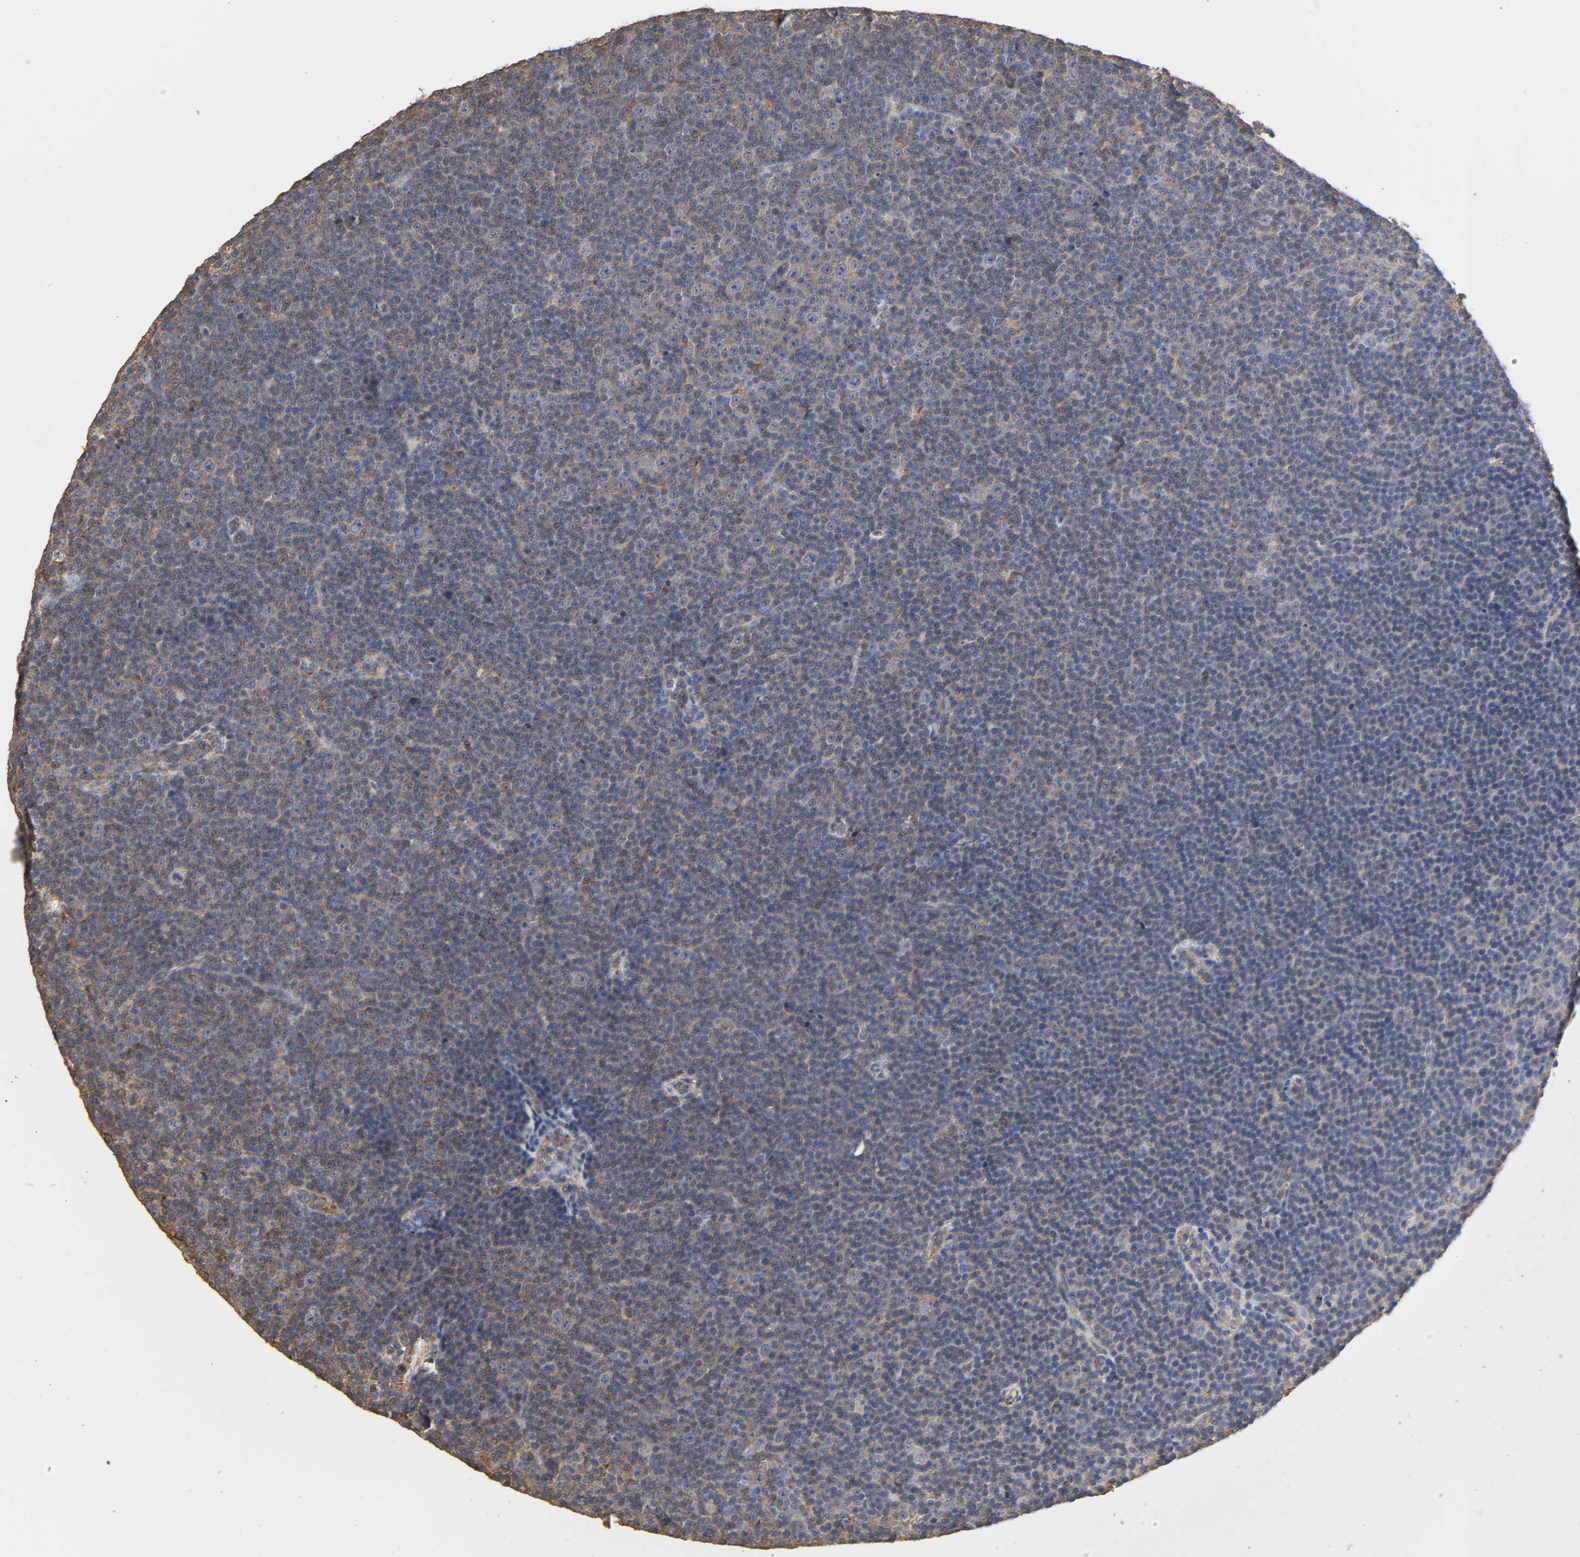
{"staining": {"intensity": "weak", "quantity": "25%-75%", "location": "cytoplasmic/membranous"}, "tissue": "lymphoma", "cell_type": "Tumor cells", "image_type": "cancer", "snomed": [{"axis": "morphology", "description": "Malignant lymphoma, non-Hodgkin's type, Low grade"}, {"axis": "topography", "description": "Lymph node"}], "caption": "Tumor cells exhibit low levels of weak cytoplasmic/membranous expression in approximately 25%-75% of cells in low-grade malignant lymphoma, non-Hodgkin's type.", "gene": "ANXA2", "patient": {"sex": "female", "age": 67}}